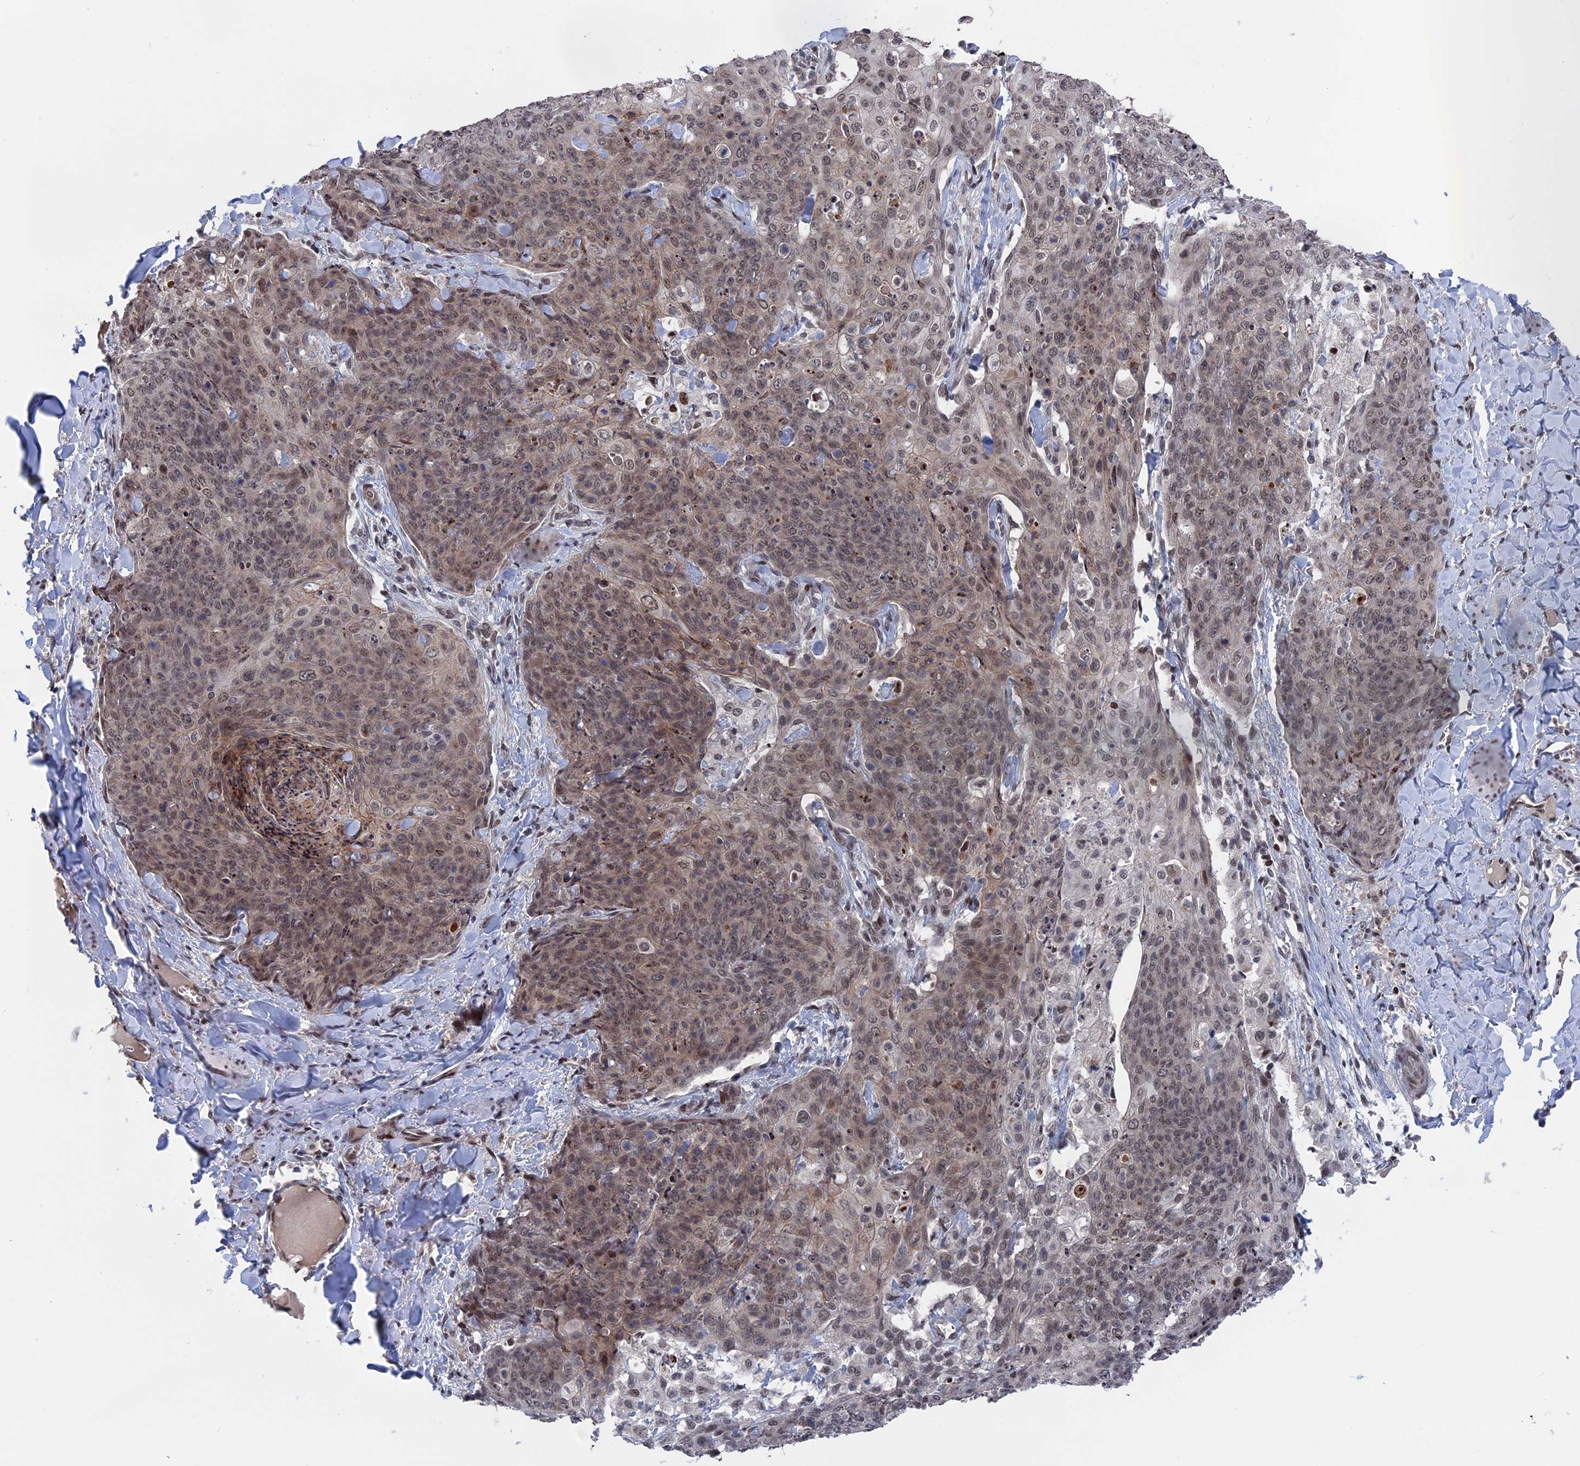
{"staining": {"intensity": "weak", "quantity": "25%-75%", "location": "nuclear"}, "tissue": "skin cancer", "cell_type": "Tumor cells", "image_type": "cancer", "snomed": [{"axis": "morphology", "description": "Squamous cell carcinoma, NOS"}, {"axis": "topography", "description": "Skin"}, {"axis": "topography", "description": "Vulva"}], "caption": "IHC of human skin cancer (squamous cell carcinoma) exhibits low levels of weak nuclear expression in about 25%-75% of tumor cells. Using DAB (brown) and hematoxylin (blue) stains, captured at high magnification using brightfield microscopy.", "gene": "NR2C2AP", "patient": {"sex": "female", "age": 85}}